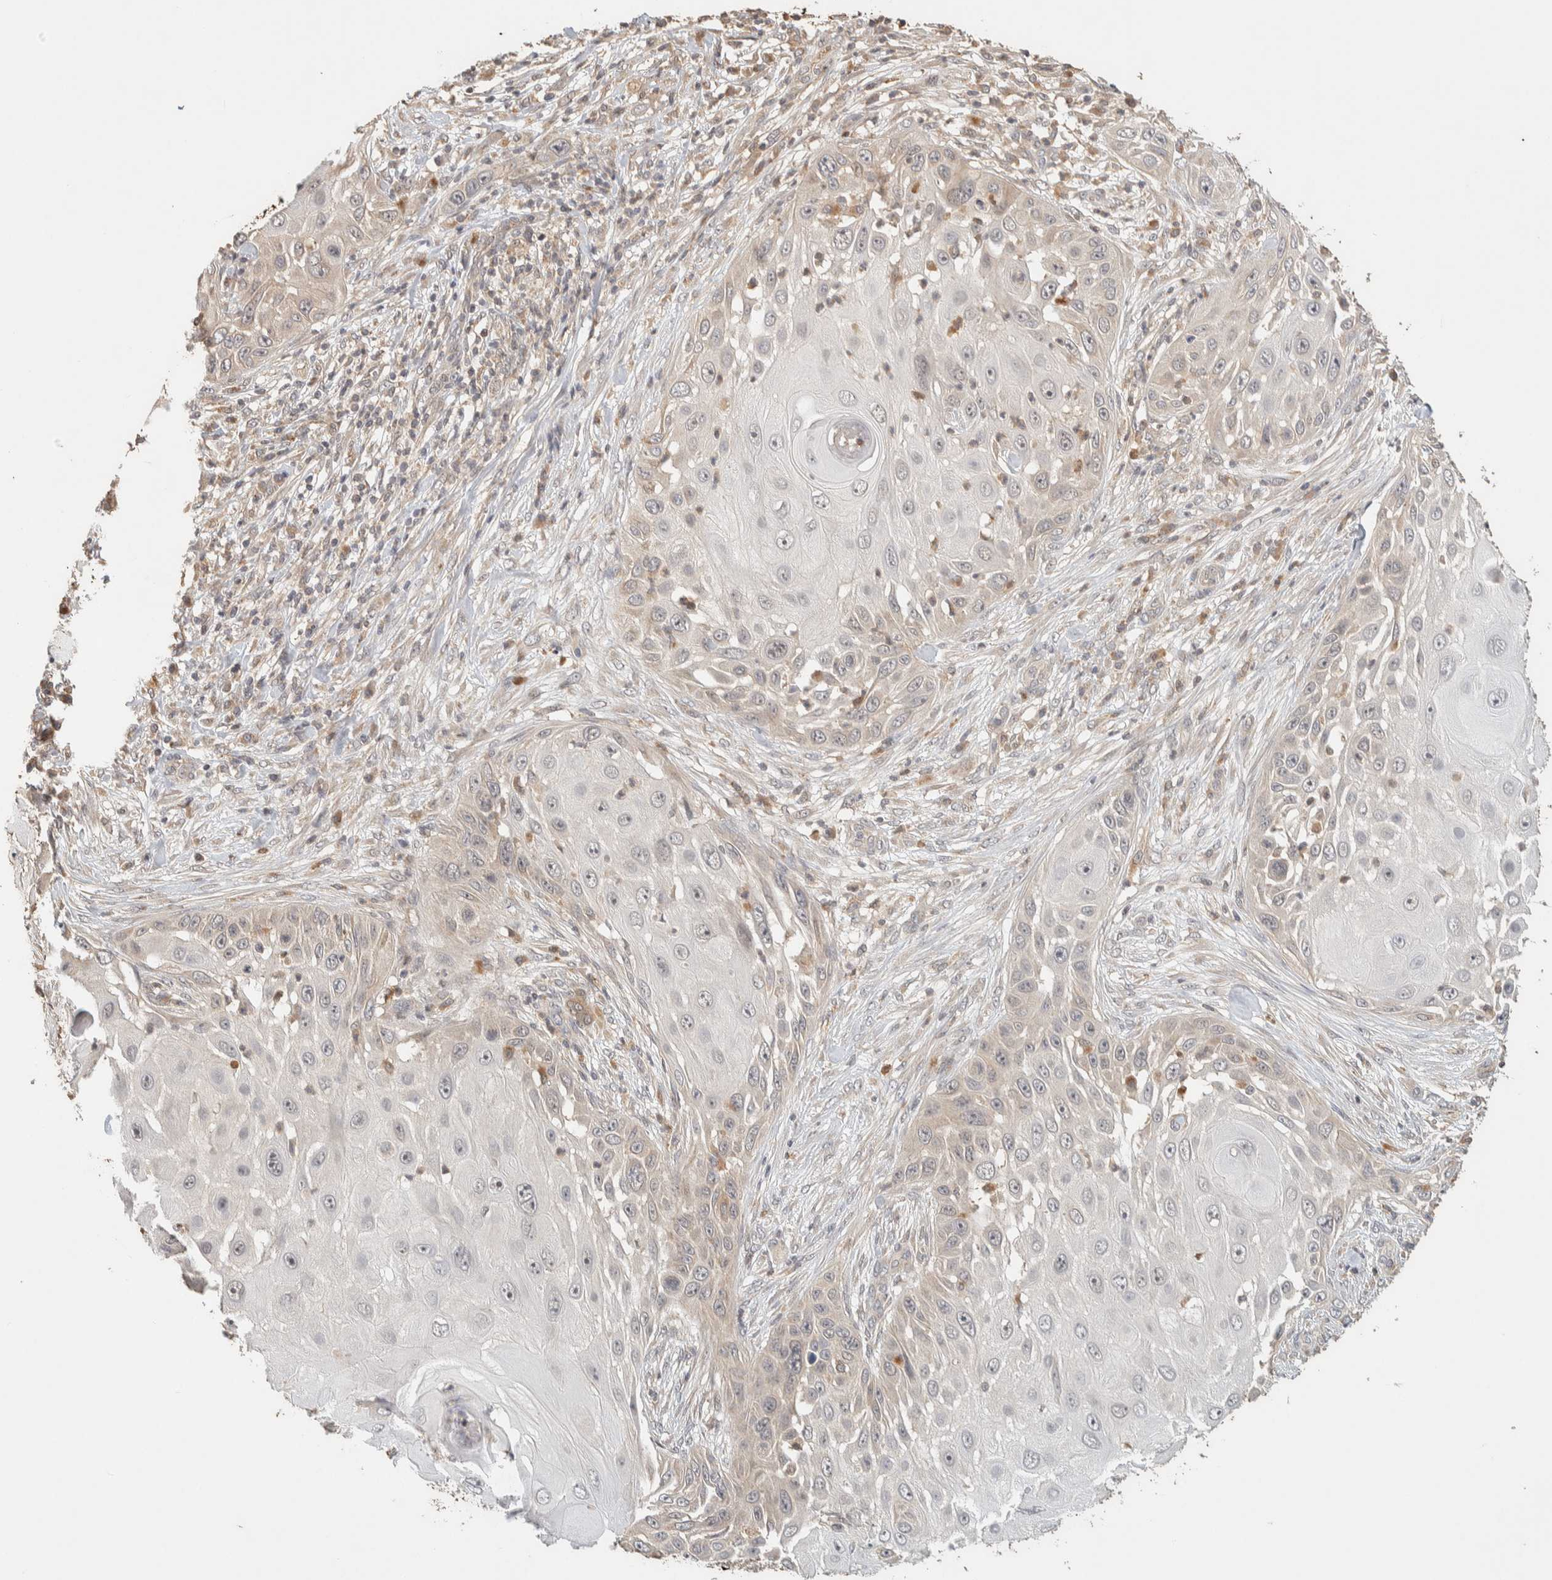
{"staining": {"intensity": "negative", "quantity": "none", "location": "none"}, "tissue": "skin cancer", "cell_type": "Tumor cells", "image_type": "cancer", "snomed": [{"axis": "morphology", "description": "Squamous cell carcinoma, NOS"}, {"axis": "topography", "description": "Skin"}], "caption": "Tumor cells show no significant protein staining in skin cancer (squamous cell carcinoma).", "gene": "ITPA", "patient": {"sex": "female", "age": 44}}